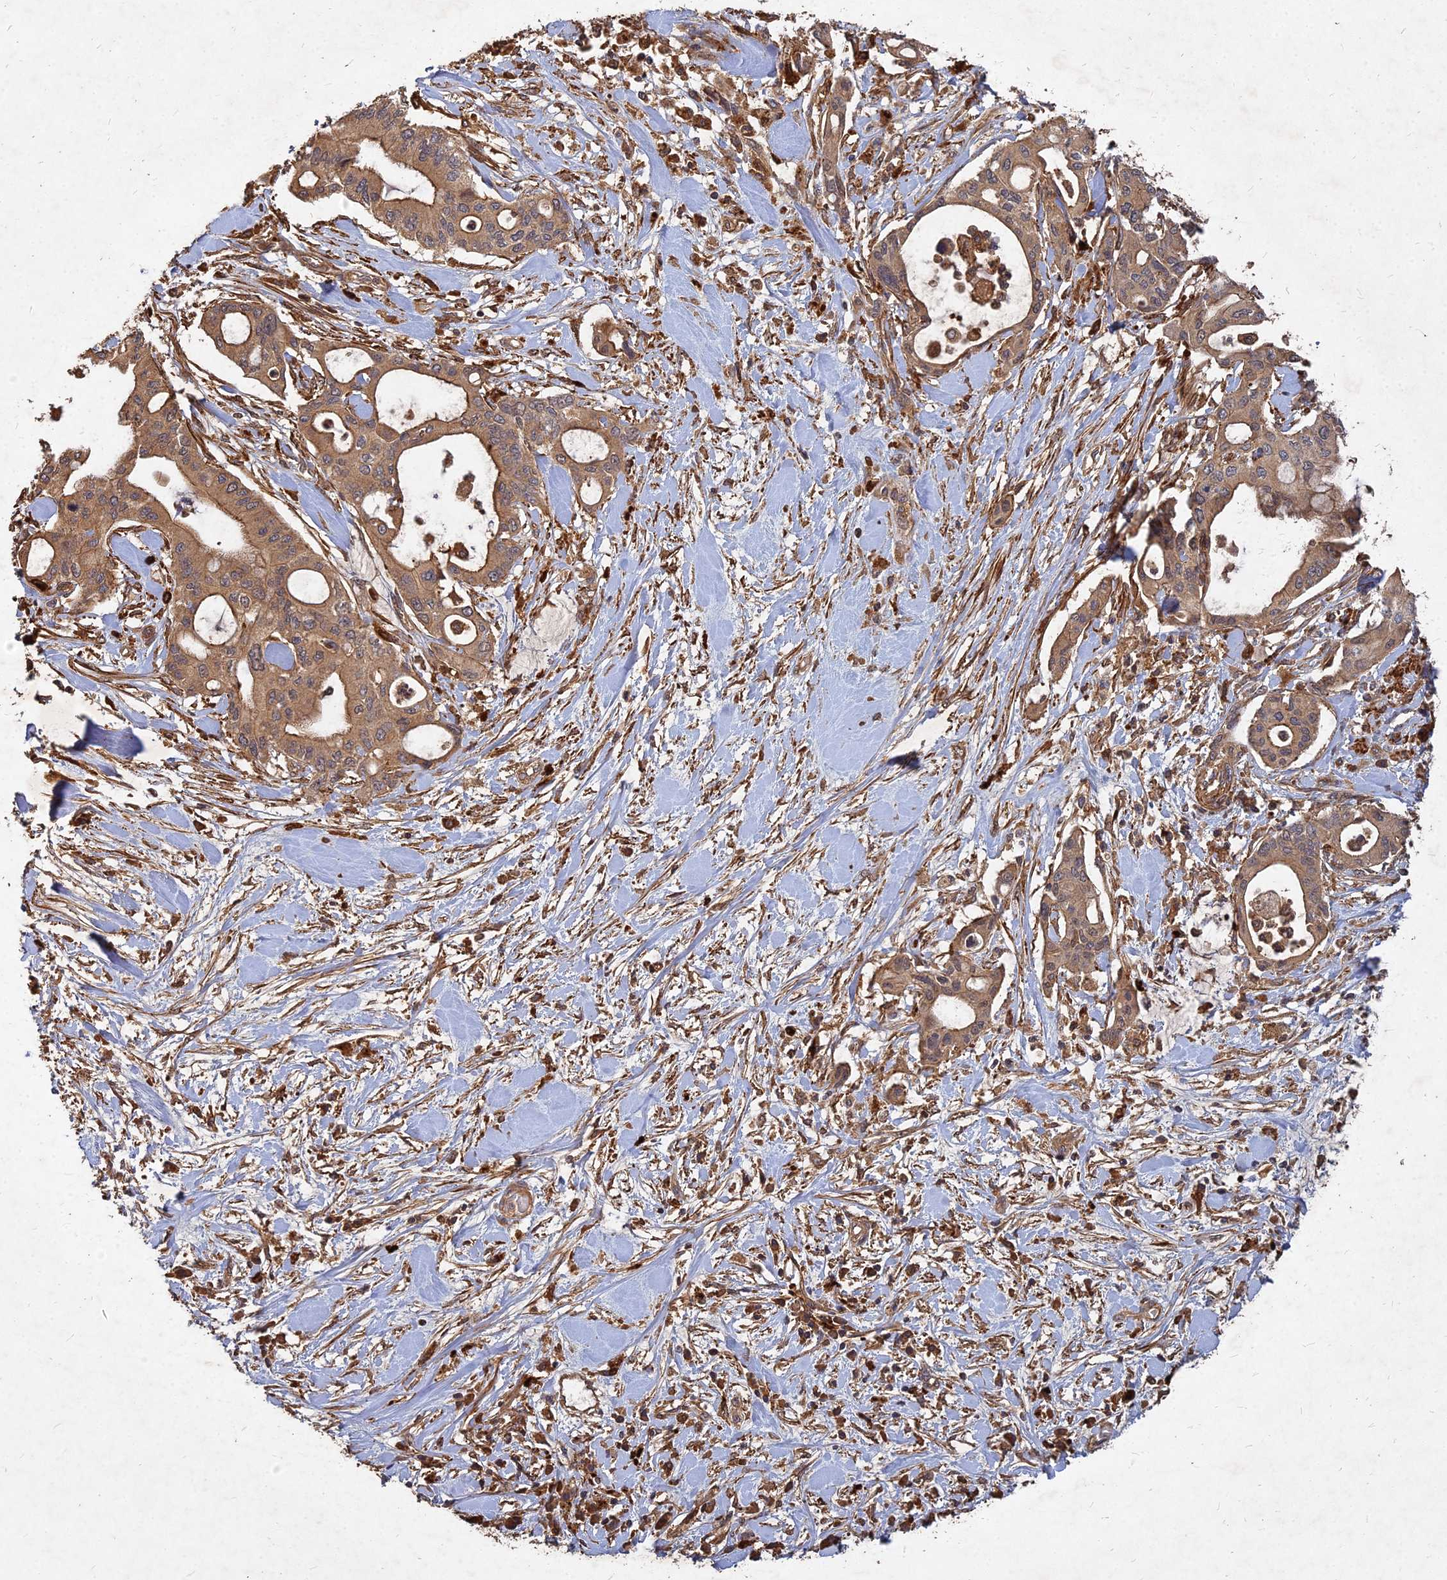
{"staining": {"intensity": "moderate", "quantity": ">75%", "location": "cytoplasmic/membranous"}, "tissue": "pancreatic cancer", "cell_type": "Tumor cells", "image_type": "cancer", "snomed": [{"axis": "morphology", "description": "Adenocarcinoma, NOS"}, {"axis": "topography", "description": "Pancreas"}], "caption": "Pancreatic cancer (adenocarcinoma) stained with a protein marker demonstrates moderate staining in tumor cells.", "gene": "UBE2W", "patient": {"sex": "male", "age": 46}}